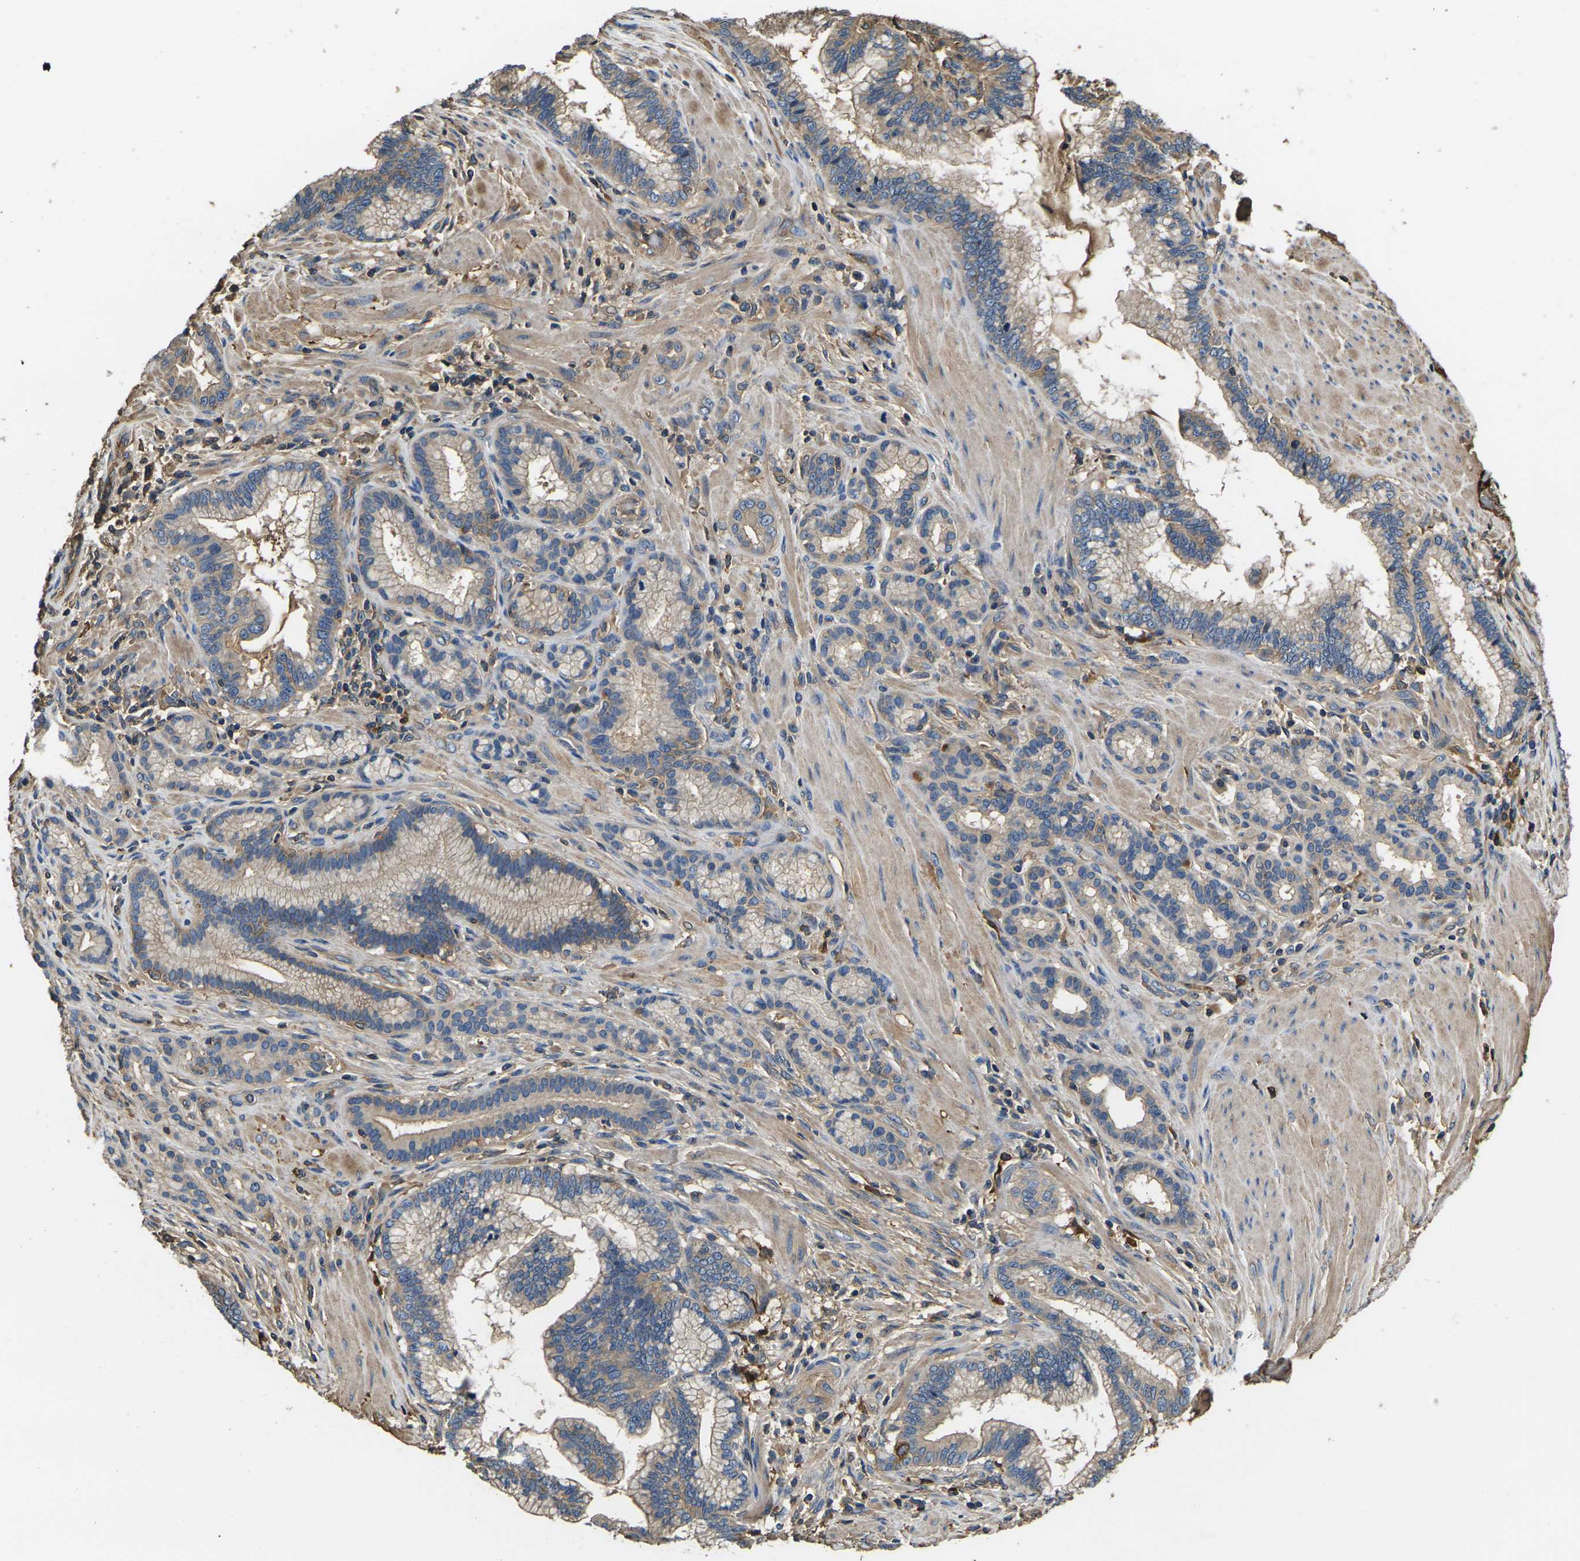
{"staining": {"intensity": "weak", "quantity": "25%-75%", "location": "cytoplasmic/membranous"}, "tissue": "pancreatic cancer", "cell_type": "Tumor cells", "image_type": "cancer", "snomed": [{"axis": "morphology", "description": "Adenocarcinoma, NOS"}, {"axis": "topography", "description": "Pancreas"}], "caption": "Immunohistochemical staining of adenocarcinoma (pancreatic) reveals low levels of weak cytoplasmic/membranous protein expression in approximately 25%-75% of tumor cells.", "gene": "HSPG2", "patient": {"sex": "female", "age": 64}}